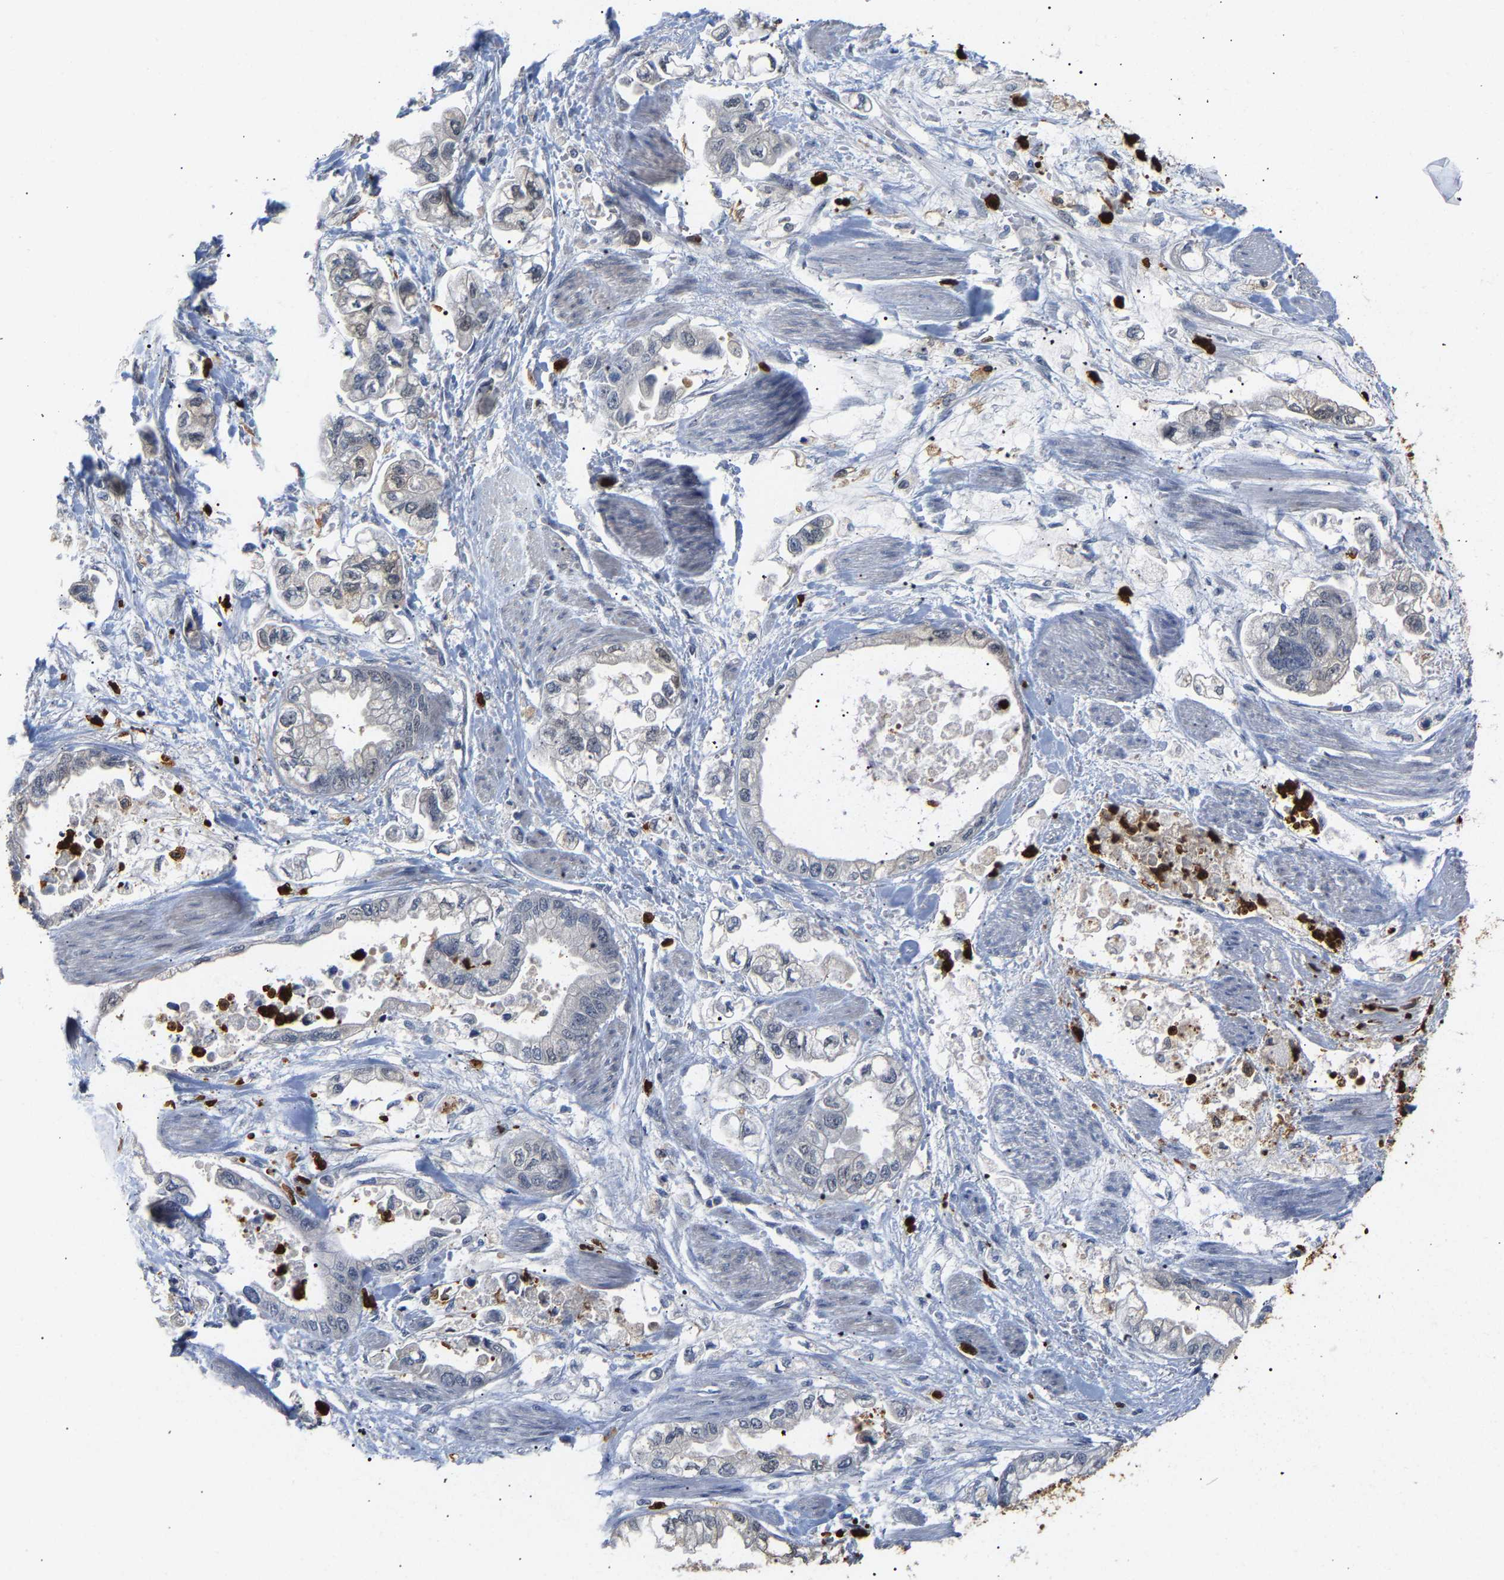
{"staining": {"intensity": "negative", "quantity": "none", "location": "none"}, "tissue": "stomach cancer", "cell_type": "Tumor cells", "image_type": "cancer", "snomed": [{"axis": "morphology", "description": "Normal tissue, NOS"}, {"axis": "morphology", "description": "Adenocarcinoma, NOS"}, {"axis": "topography", "description": "Stomach"}], "caption": "Human adenocarcinoma (stomach) stained for a protein using immunohistochemistry (IHC) shows no expression in tumor cells.", "gene": "TDRD7", "patient": {"sex": "male", "age": 62}}